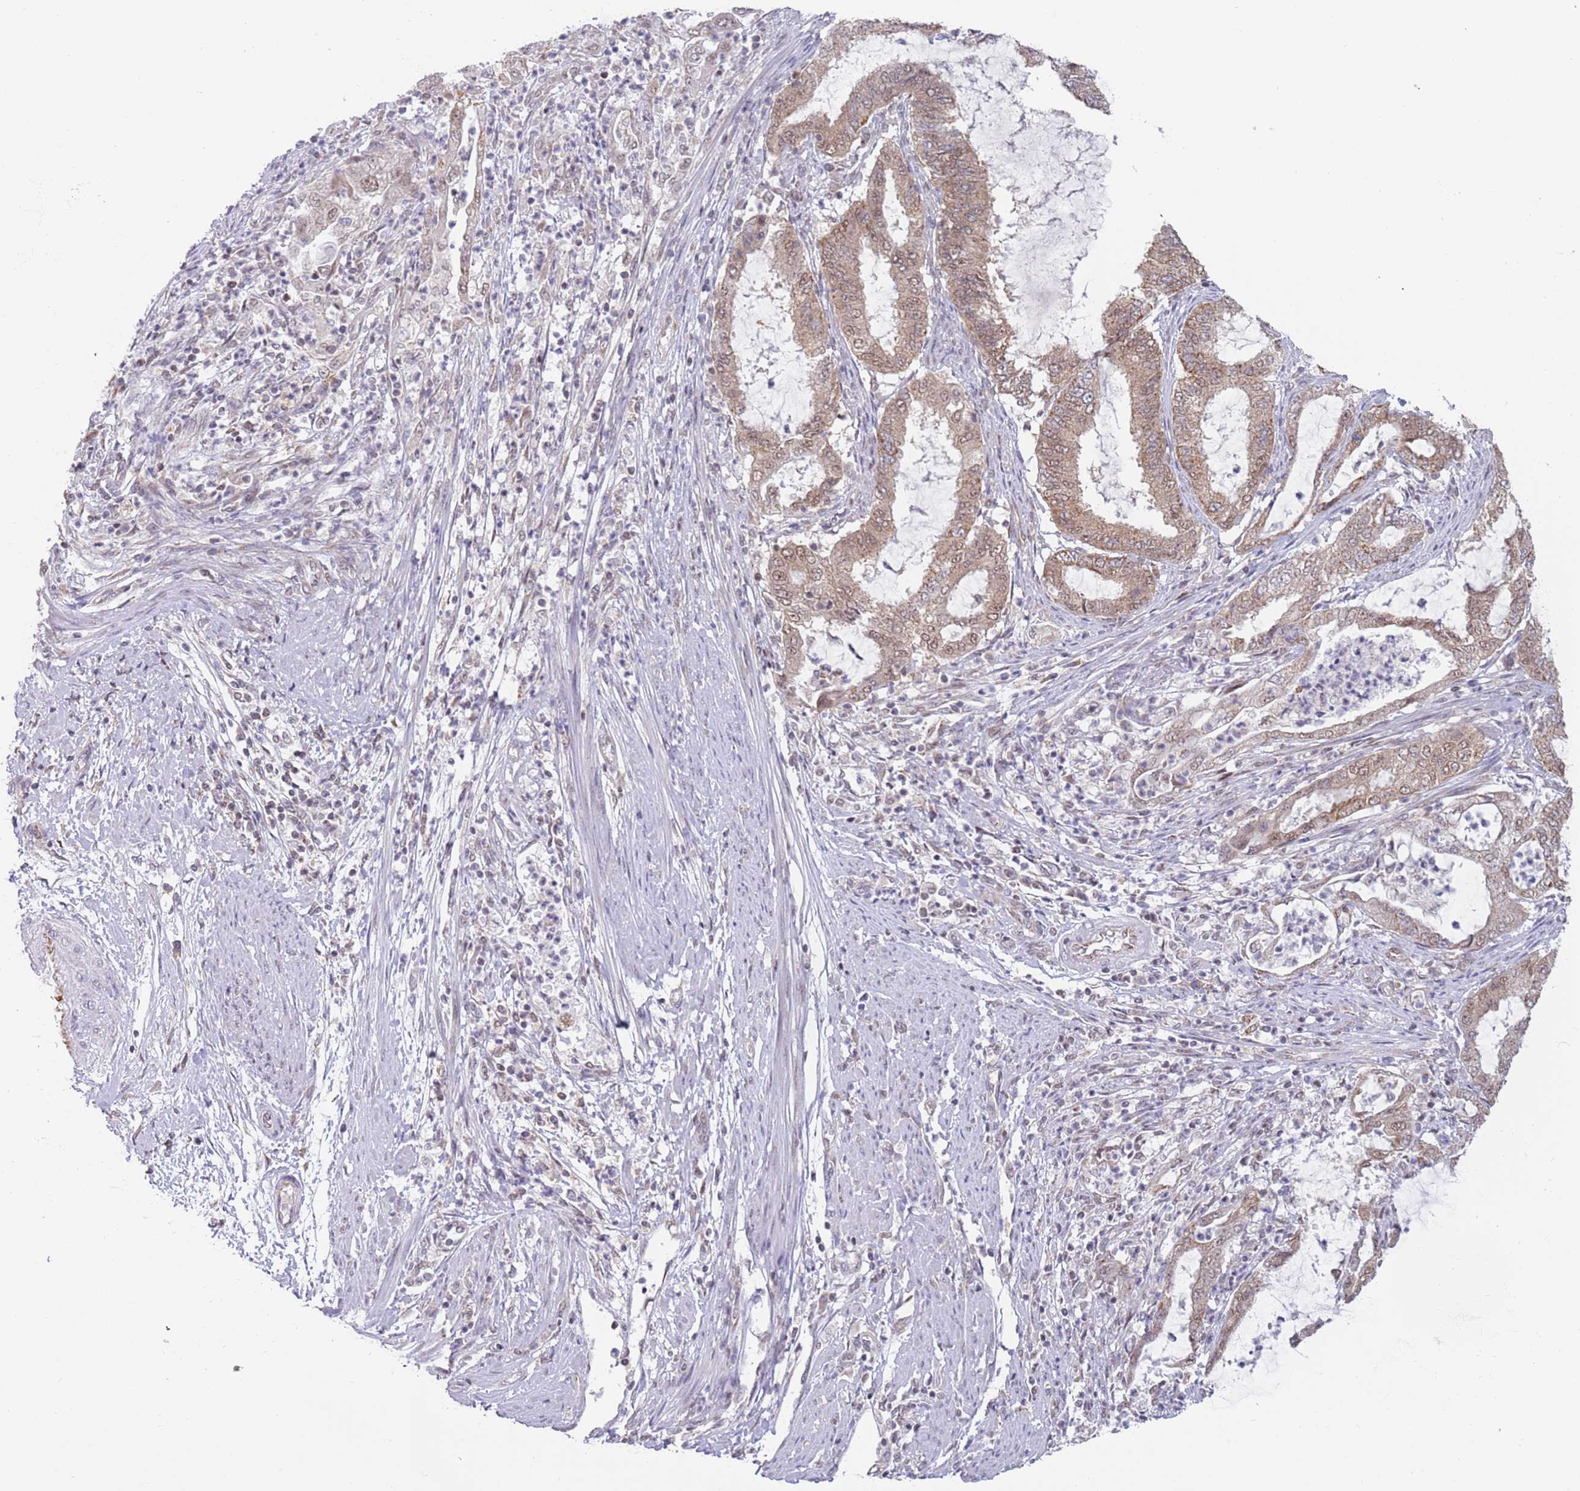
{"staining": {"intensity": "moderate", "quantity": ">75%", "location": "cytoplasmic/membranous,nuclear"}, "tissue": "endometrial cancer", "cell_type": "Tumor cells", "image_type": "cancer", "snomed": [{"axis": "morphology", "description": "Adenocarcinoma, NOS"}, {"axis": "topography", "description": "Endometrium"}], "caption": "There is medium levels of moderate cytoplasmic/membranous and nuclear positivity in tumor cells of endometrial cancer, as demonstrated by immunohistochemical staining (brown color).", "gene": "TIMM13", "patient": {"sex": "female", "age": 51}}